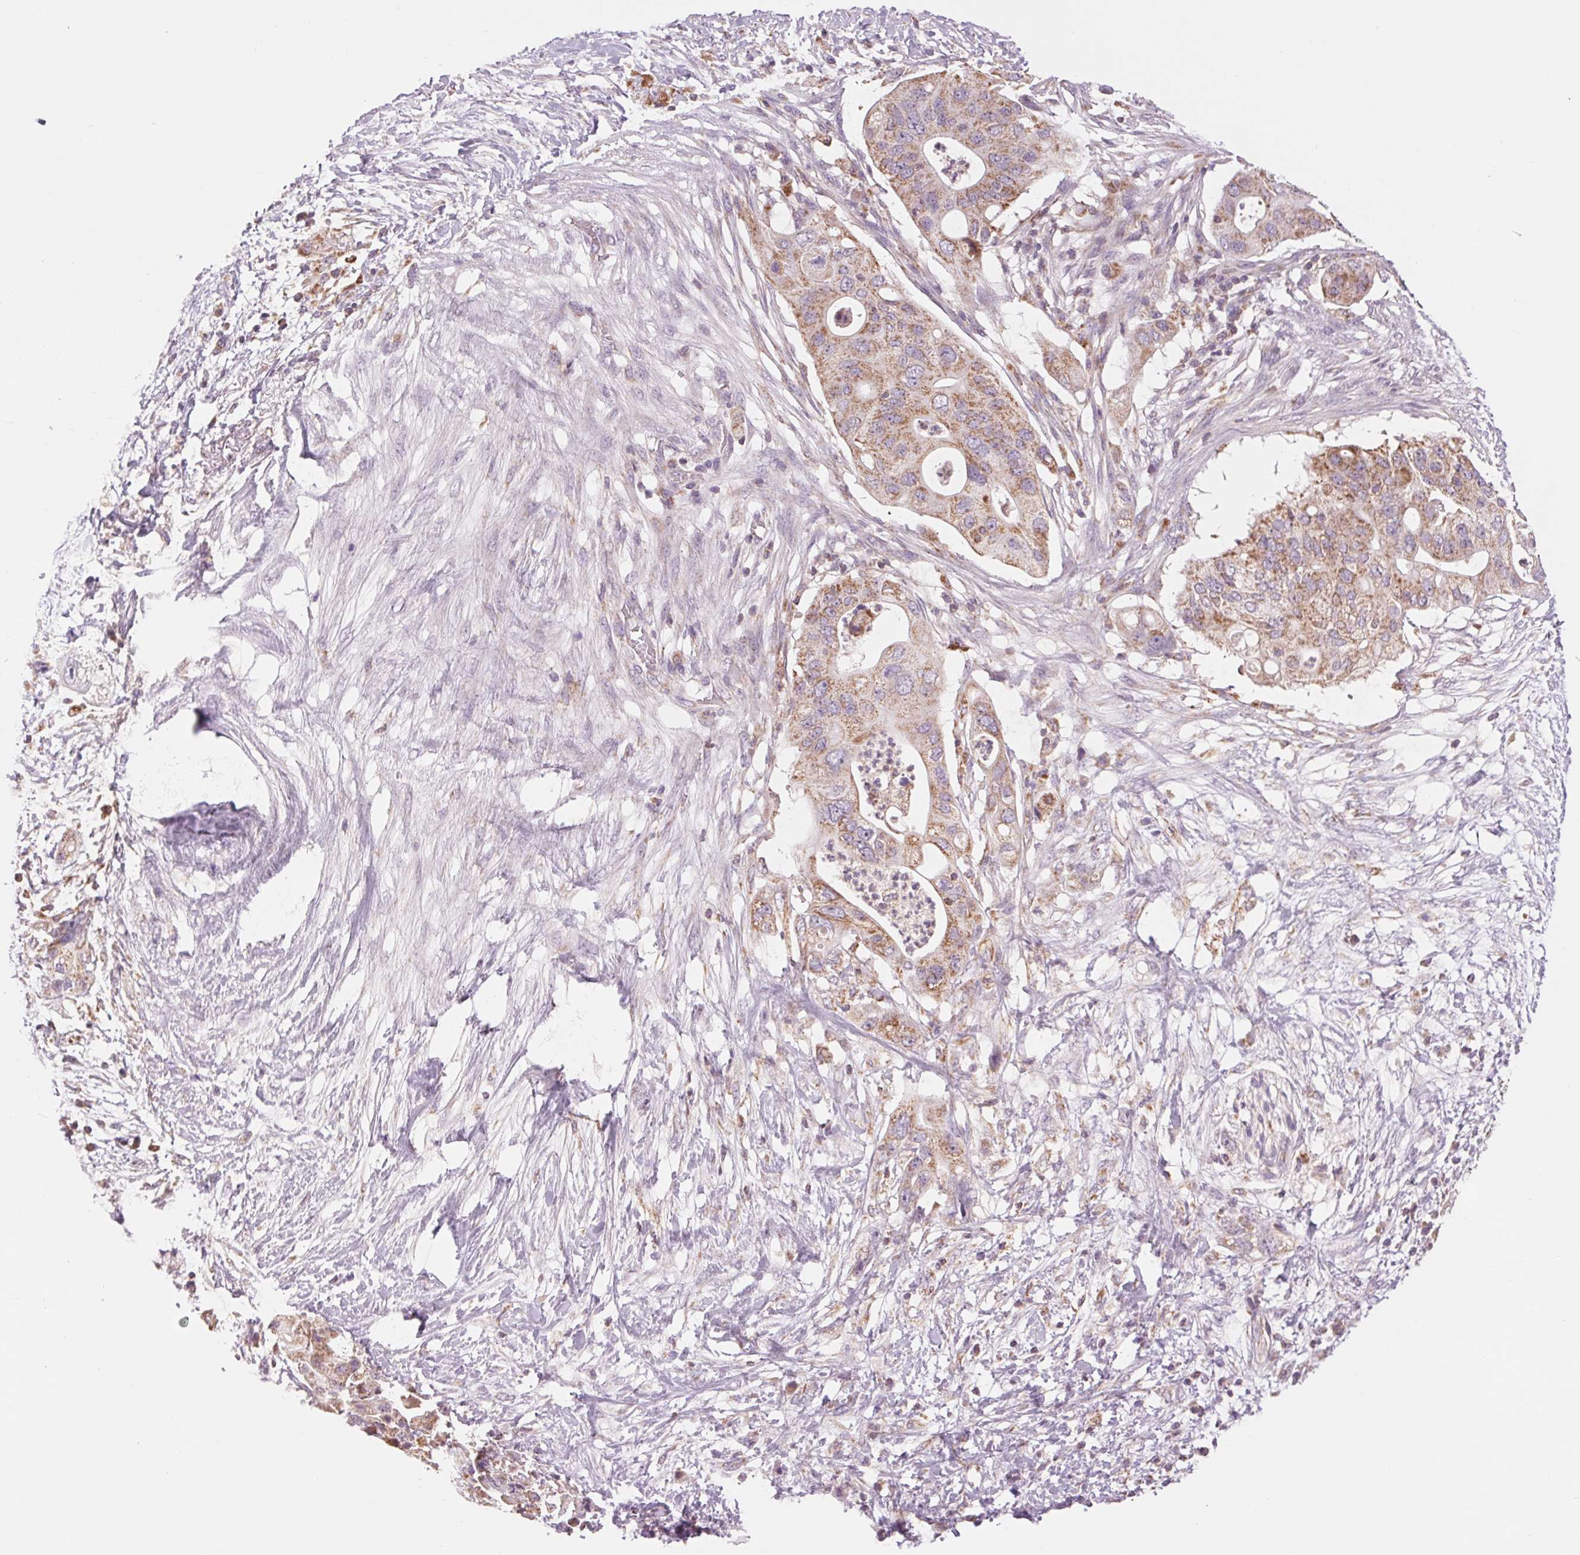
{"staining": {"intensity": "moderate", "quantity": ">75%", "location": "cytoplasmic/membranous"}, "tissue": "pancreatic cancer", "cell_type": "Tumor cells", "image_type": "cancer", "snomed": [{"axis": "morphology", "description": "Adenocarcinoma, NOS"}, {"axis": "topography", "description": "Pancreas"}], "caption": "Protein staining by IHC displays moderate cytoplasmic/membranous expression in approximately >75% of tumor cells in adenocarcinoma (pancreatic).", "gene": "COX6A1", "patient": {"sex": "female", "age": 72}}